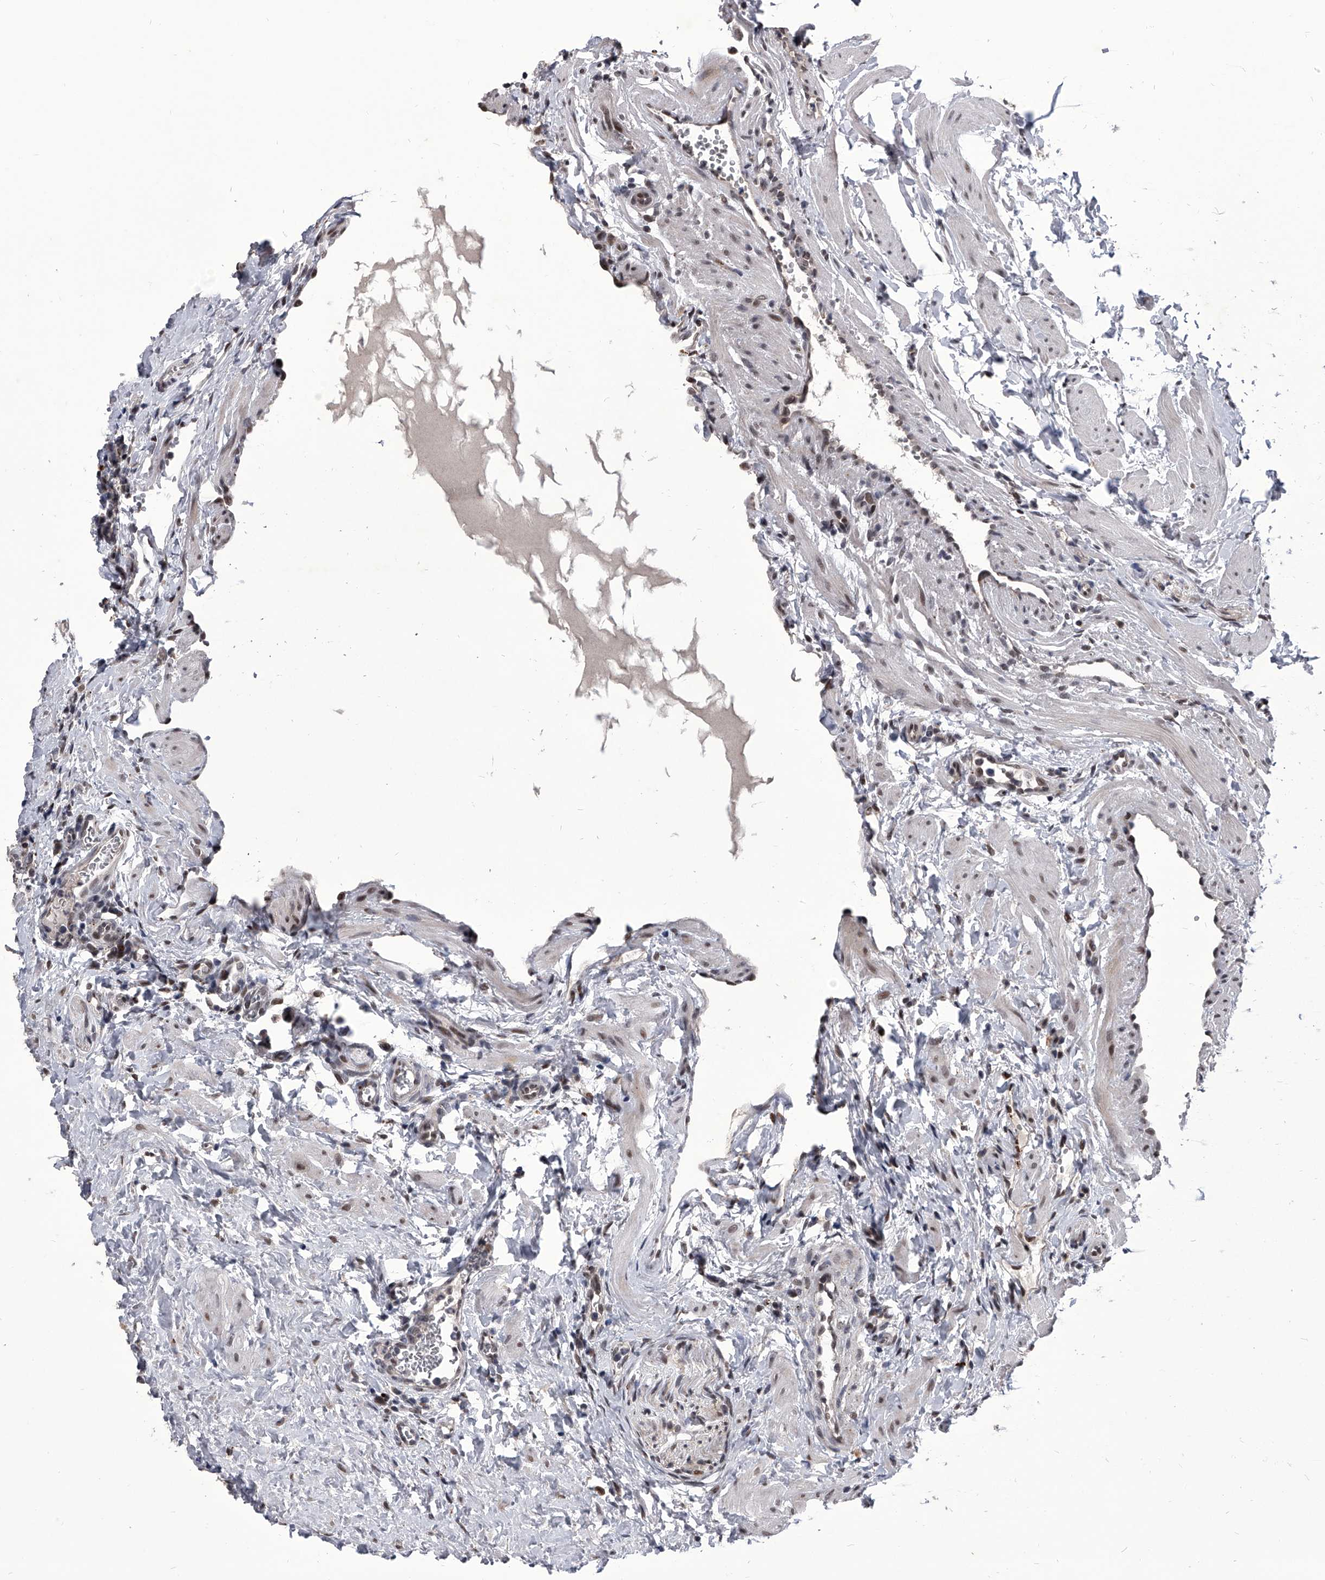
{"staining": {"intensity": "strong", "quantity": ">75%", "location": "cytoplasmic/membranous,nuclear"}, "tissue": "ovary", "cell_type": "Follicle cells", "image_type": "normal", "snomed": [{"axis": "morphology", "description": "Normal tissue, NOS"}, {"axis": "morphology", "description": "Cyst, NOS"}, {"axis": "topography", "description": "Ovary"}], "caption": "Immunohistochemistry of normal human ovary displays high levels of strong cytoplasmic/membranous,nuclear positivity in about >75% of follicle cells.", "gene": "CMTR1", "patient": {"sex": "female", "age": 33}}